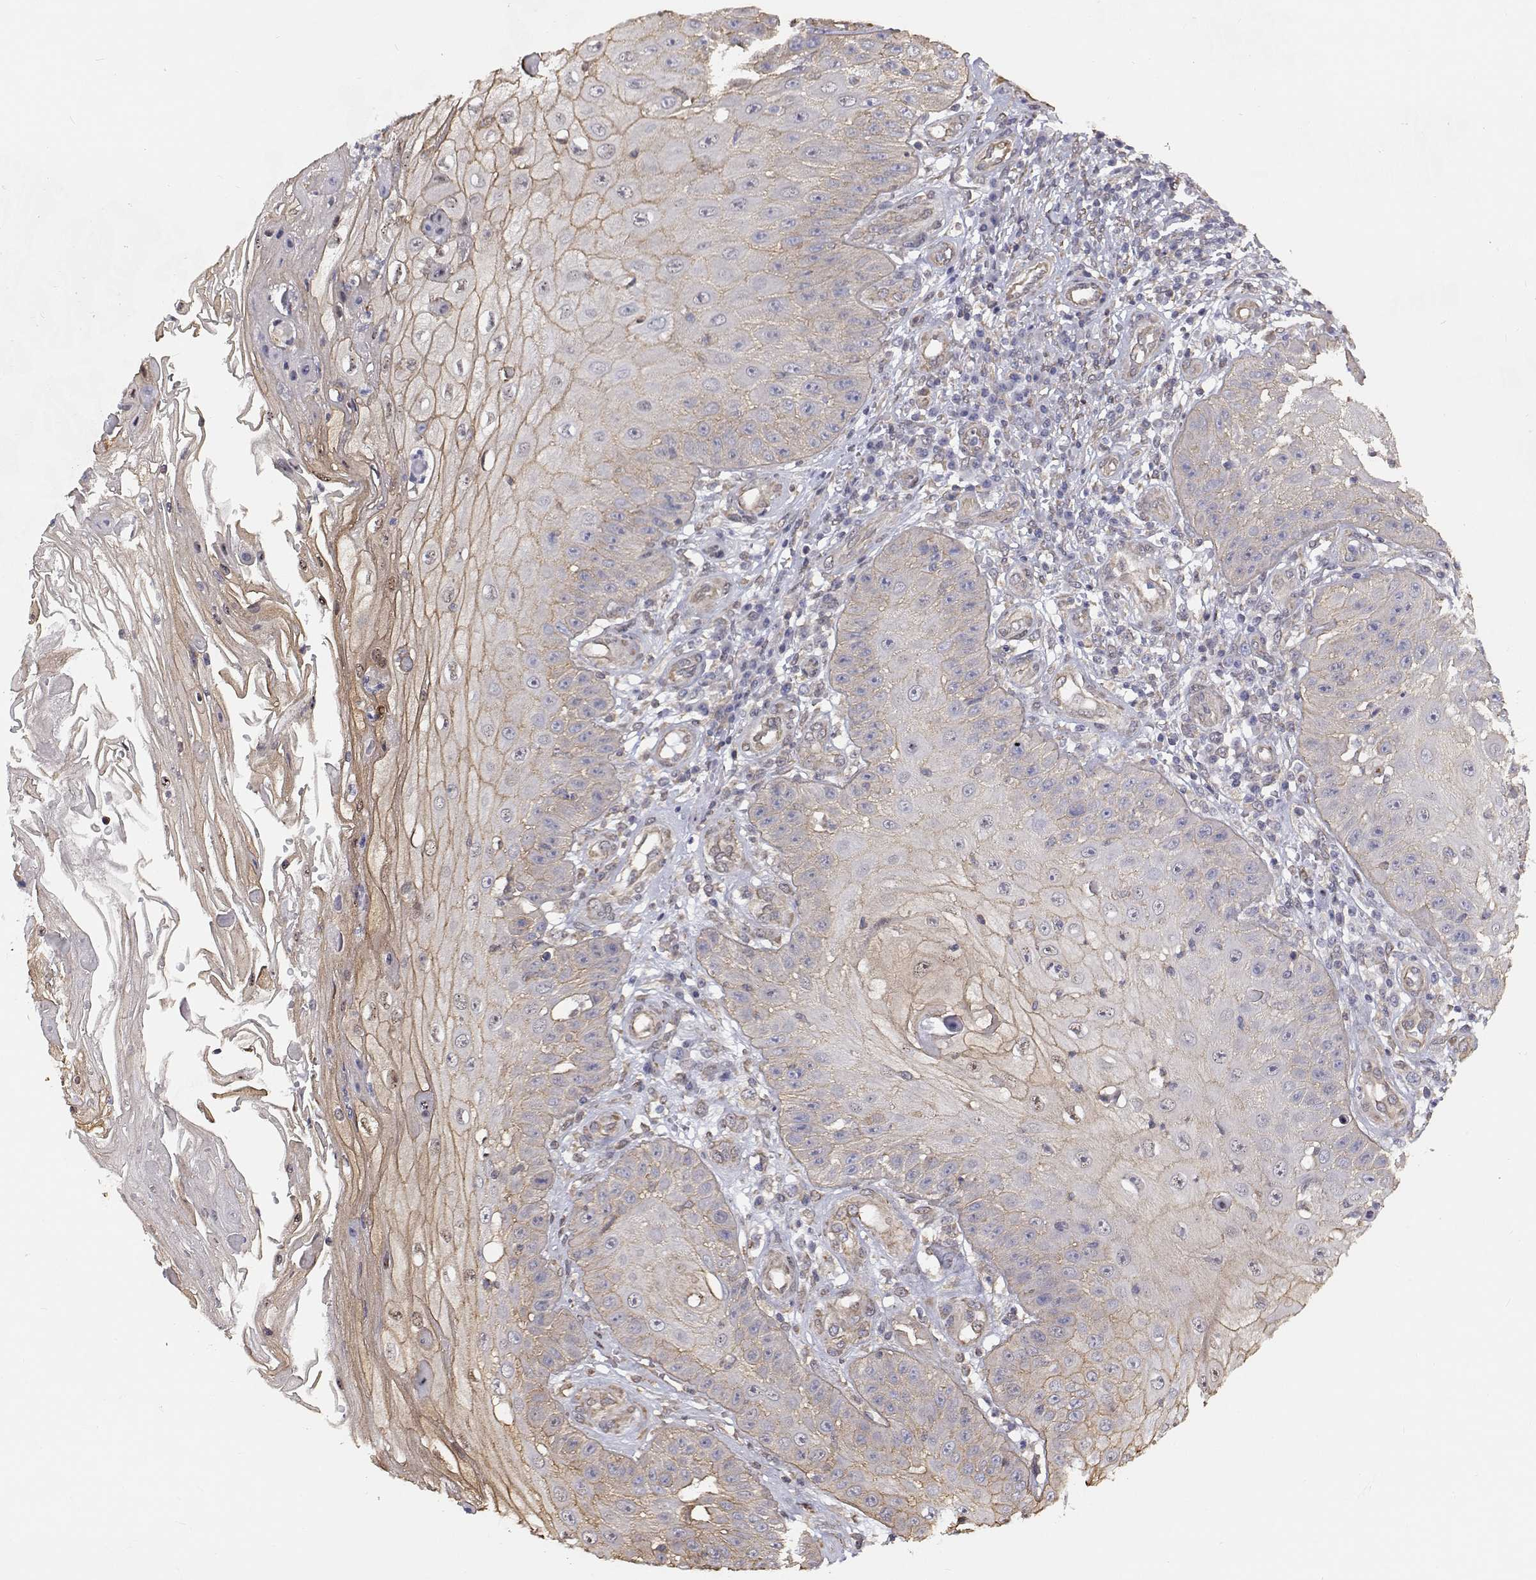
{"staining": {"intensity": "weak", "quantity": "<25%", "location": "cytoplasmic/membranous"}, "tissue": "skin cancer", "cell_type": "Tumor cells", "image_type": "cancer", "snomed": [{"axis": "morphology", "description": "Squamous cell carcinoma, NOS"}, {"axis": "topography", "description": "Skin"}], "caption": "DAB (3,3'-diaminobenzidine) immunohistochemical staining of skin squamous cell carcinoma exhibits no significant staining in tumor cells.", "gene": "GSDMA", "patient": {"sex": "male", "age": 70}}